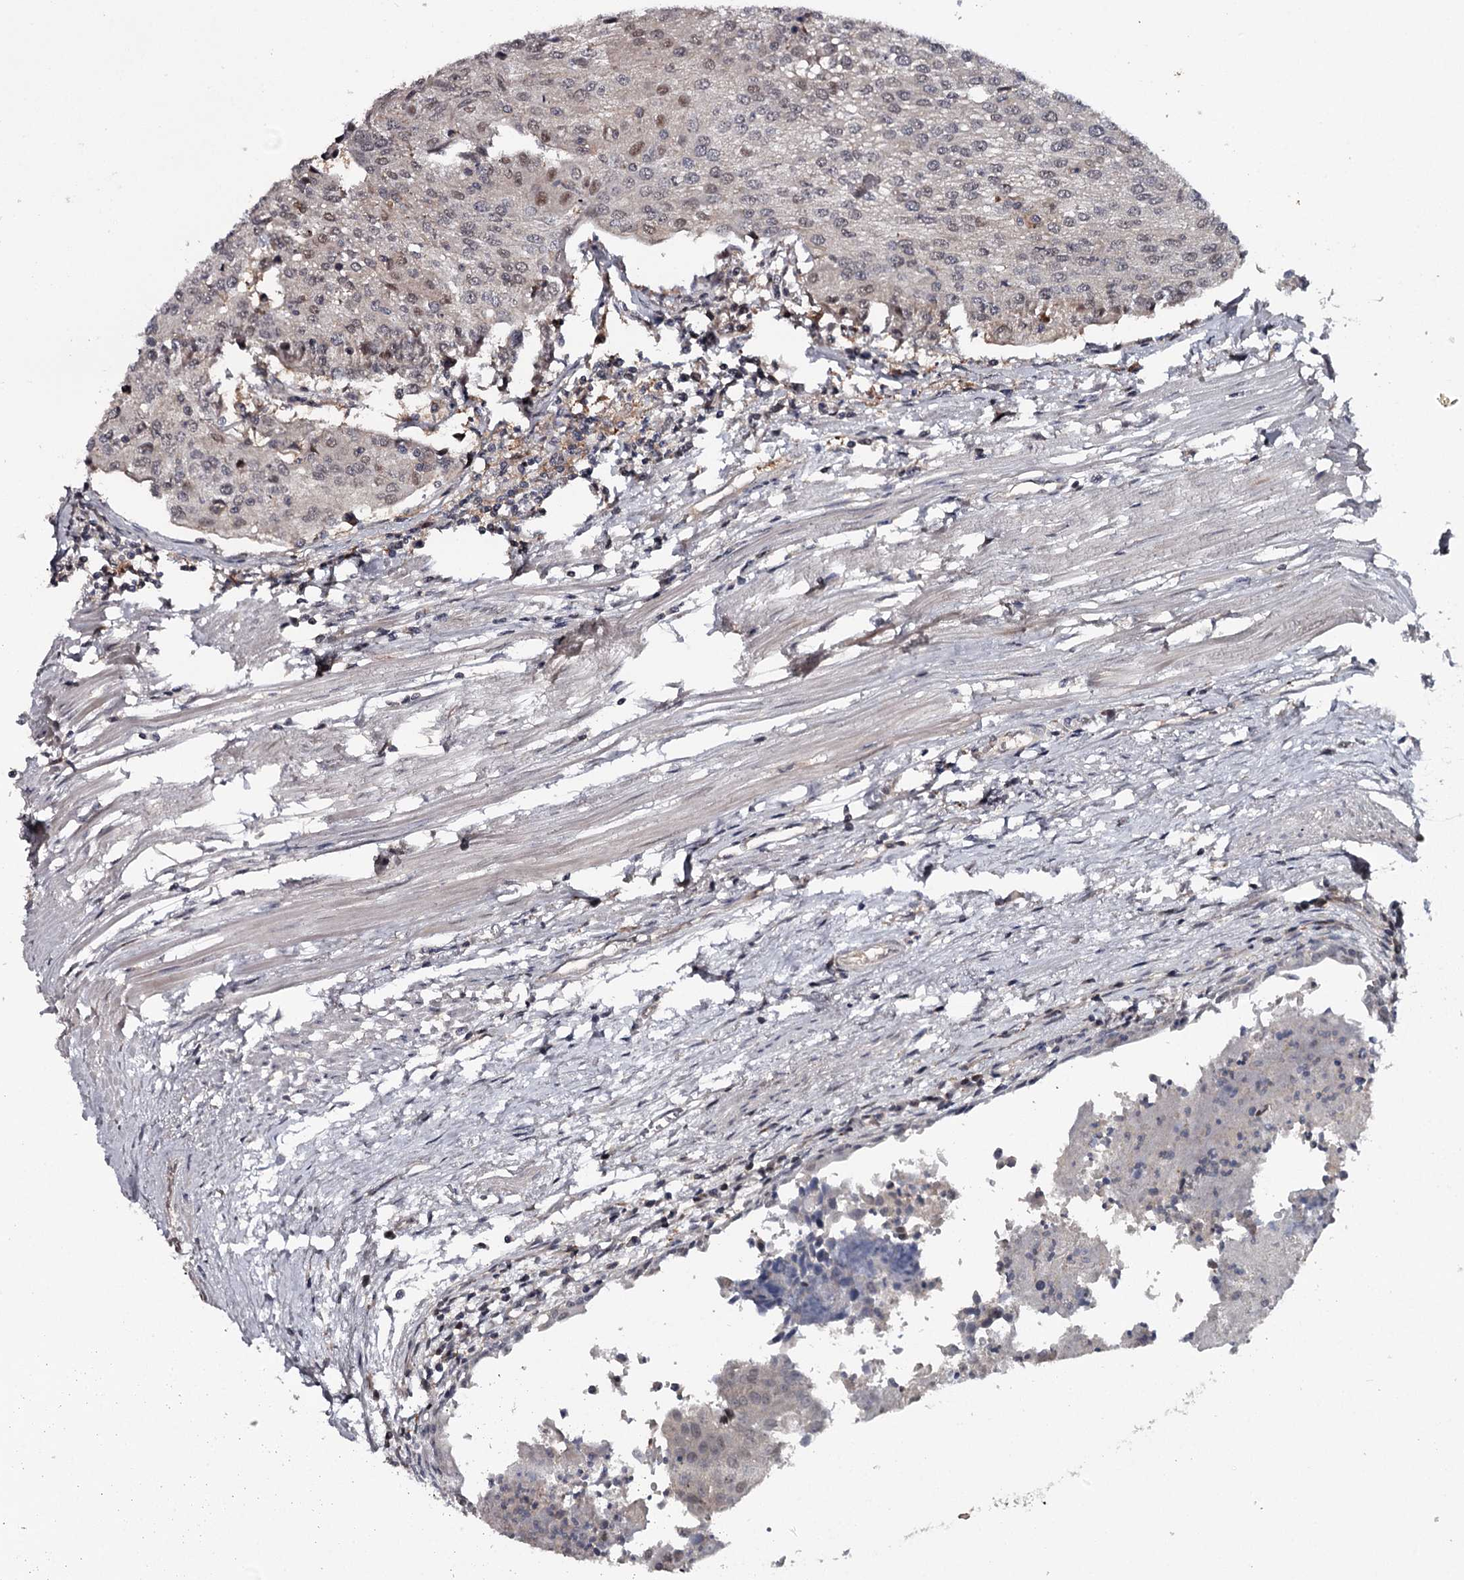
{"staining": {"intensity": "moderate", "quantity": "<25%", "location": "nuclear"}, "tissue": "urothelial cancer", "cell_type": "Tumor cells", "image_type": "cancer", "snomed": [{"axis": "morphology", "description": "Urothelial carcinoma, High grade"}, {"axis": "topography", "description": "Urinary bladder"}], "caption": "High-grade urothelial carcinoma stained for a protein demonstrates moderate nuclear positivity in tumor cells.", "gene": "GTSF1", "patient": {"sex": "female", "age": 85}}